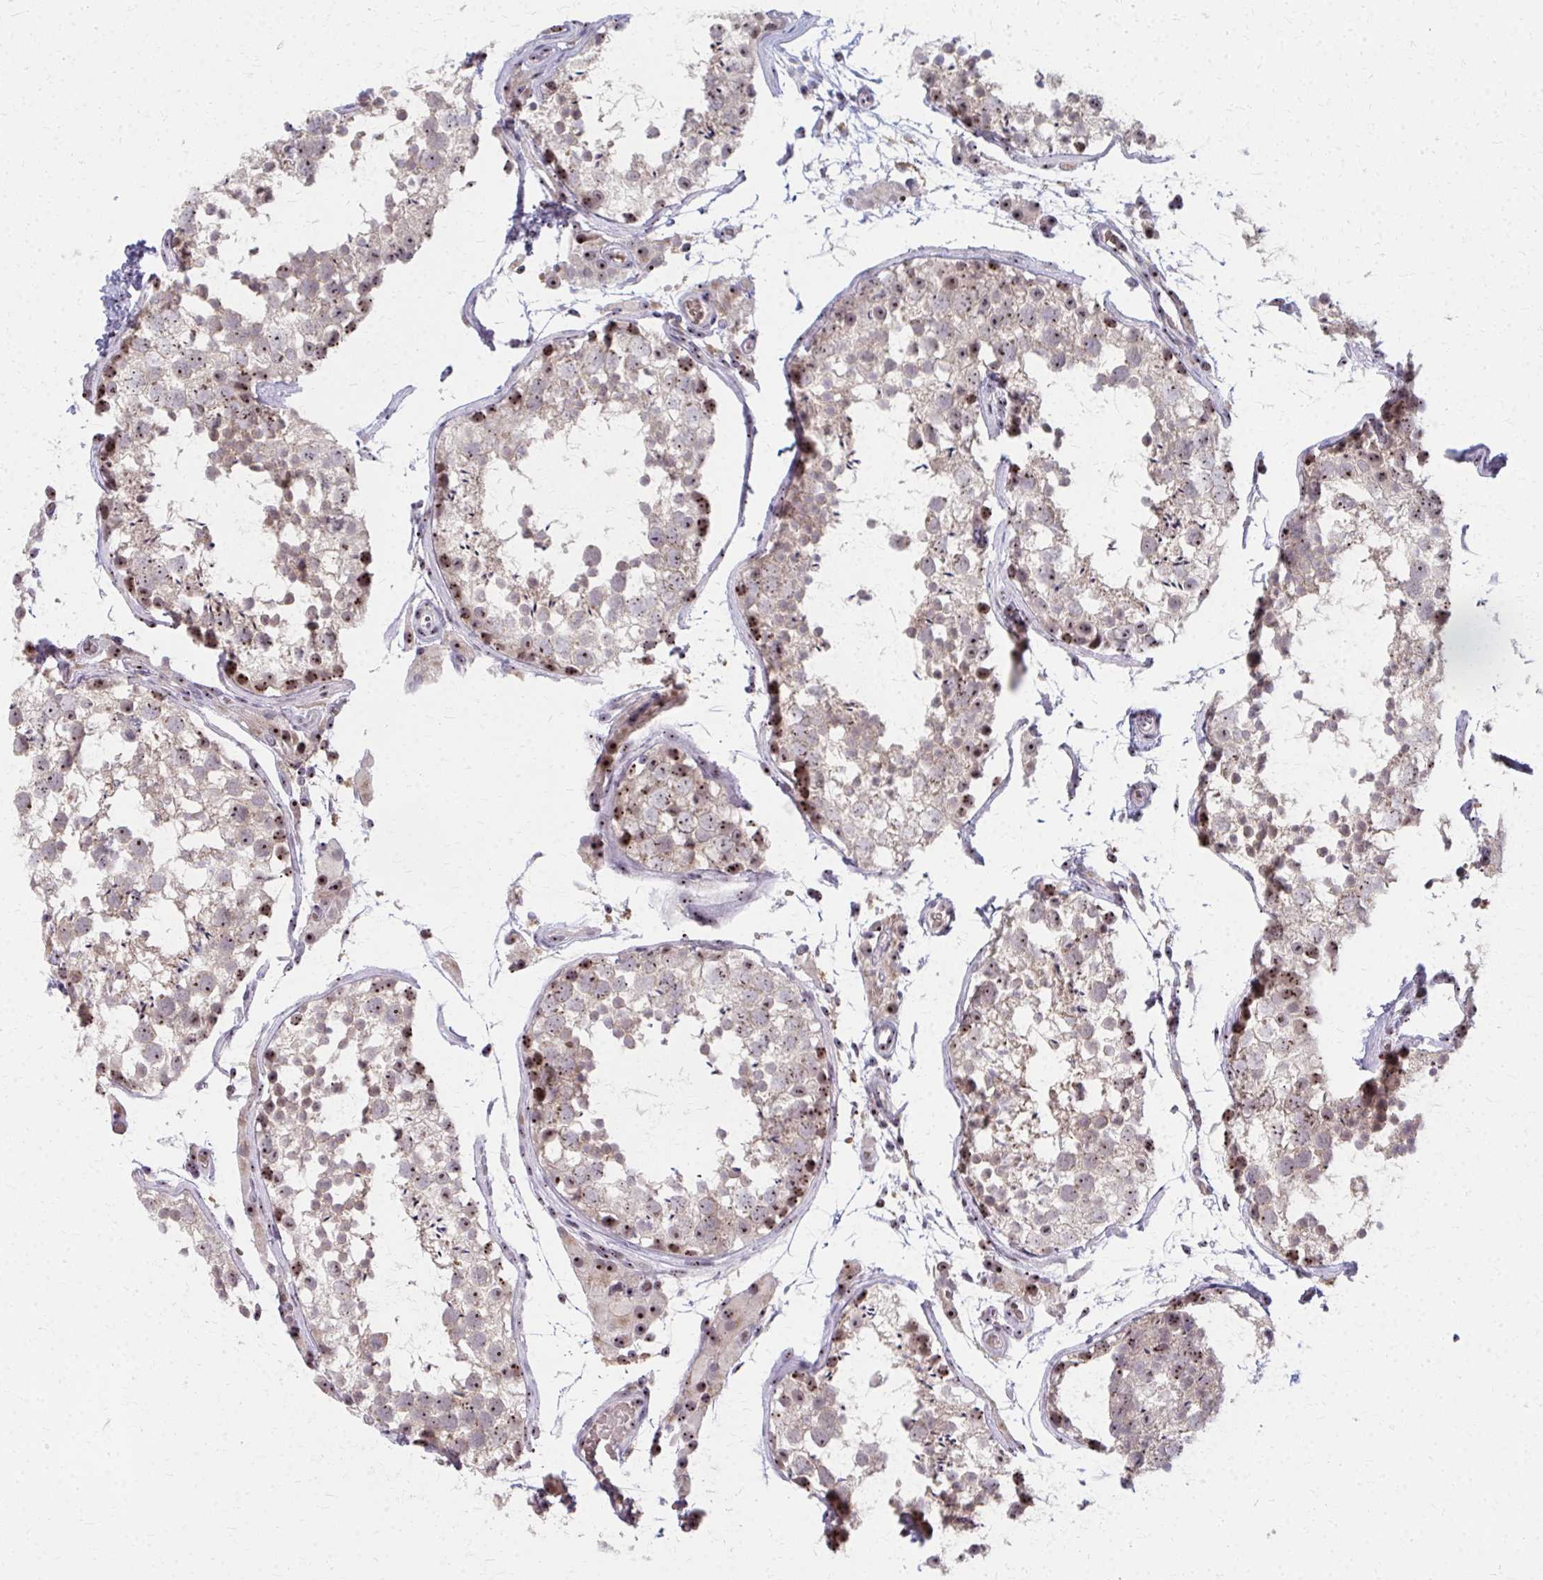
{"staining": {"intensity": "weak", "quantity": "25%-75%", "location": "cytoplasmic/membranous,nuclear"}, "tissue": "testis", "cell_type": "Cells in seminiferous ducts", "image_type": "normal", "snomed": [{"axis": "morphology", "description": "Normal tissue, NOS"}, {"axis": "morphology", "description": "Seminoma, NOS"}, {"axis": "topography", "description": "Testis"}], "caption": "Immunohistochemical staining of unremarkable testis reveals 25%-75% levels of weak cytoplasmic/membranous,nuclear protein positivity in approximately 25%-75% of cells in seminiferous ducts. The staining was performed using DAB (3,3'-diaminobenzidine) to visualize the protein expression in brown, while the nuclei were stained in blue with hematoxylin (Magnification: 20x).", "gene": "NUDT16", "patient": {"sex": "male", "age": 29}}